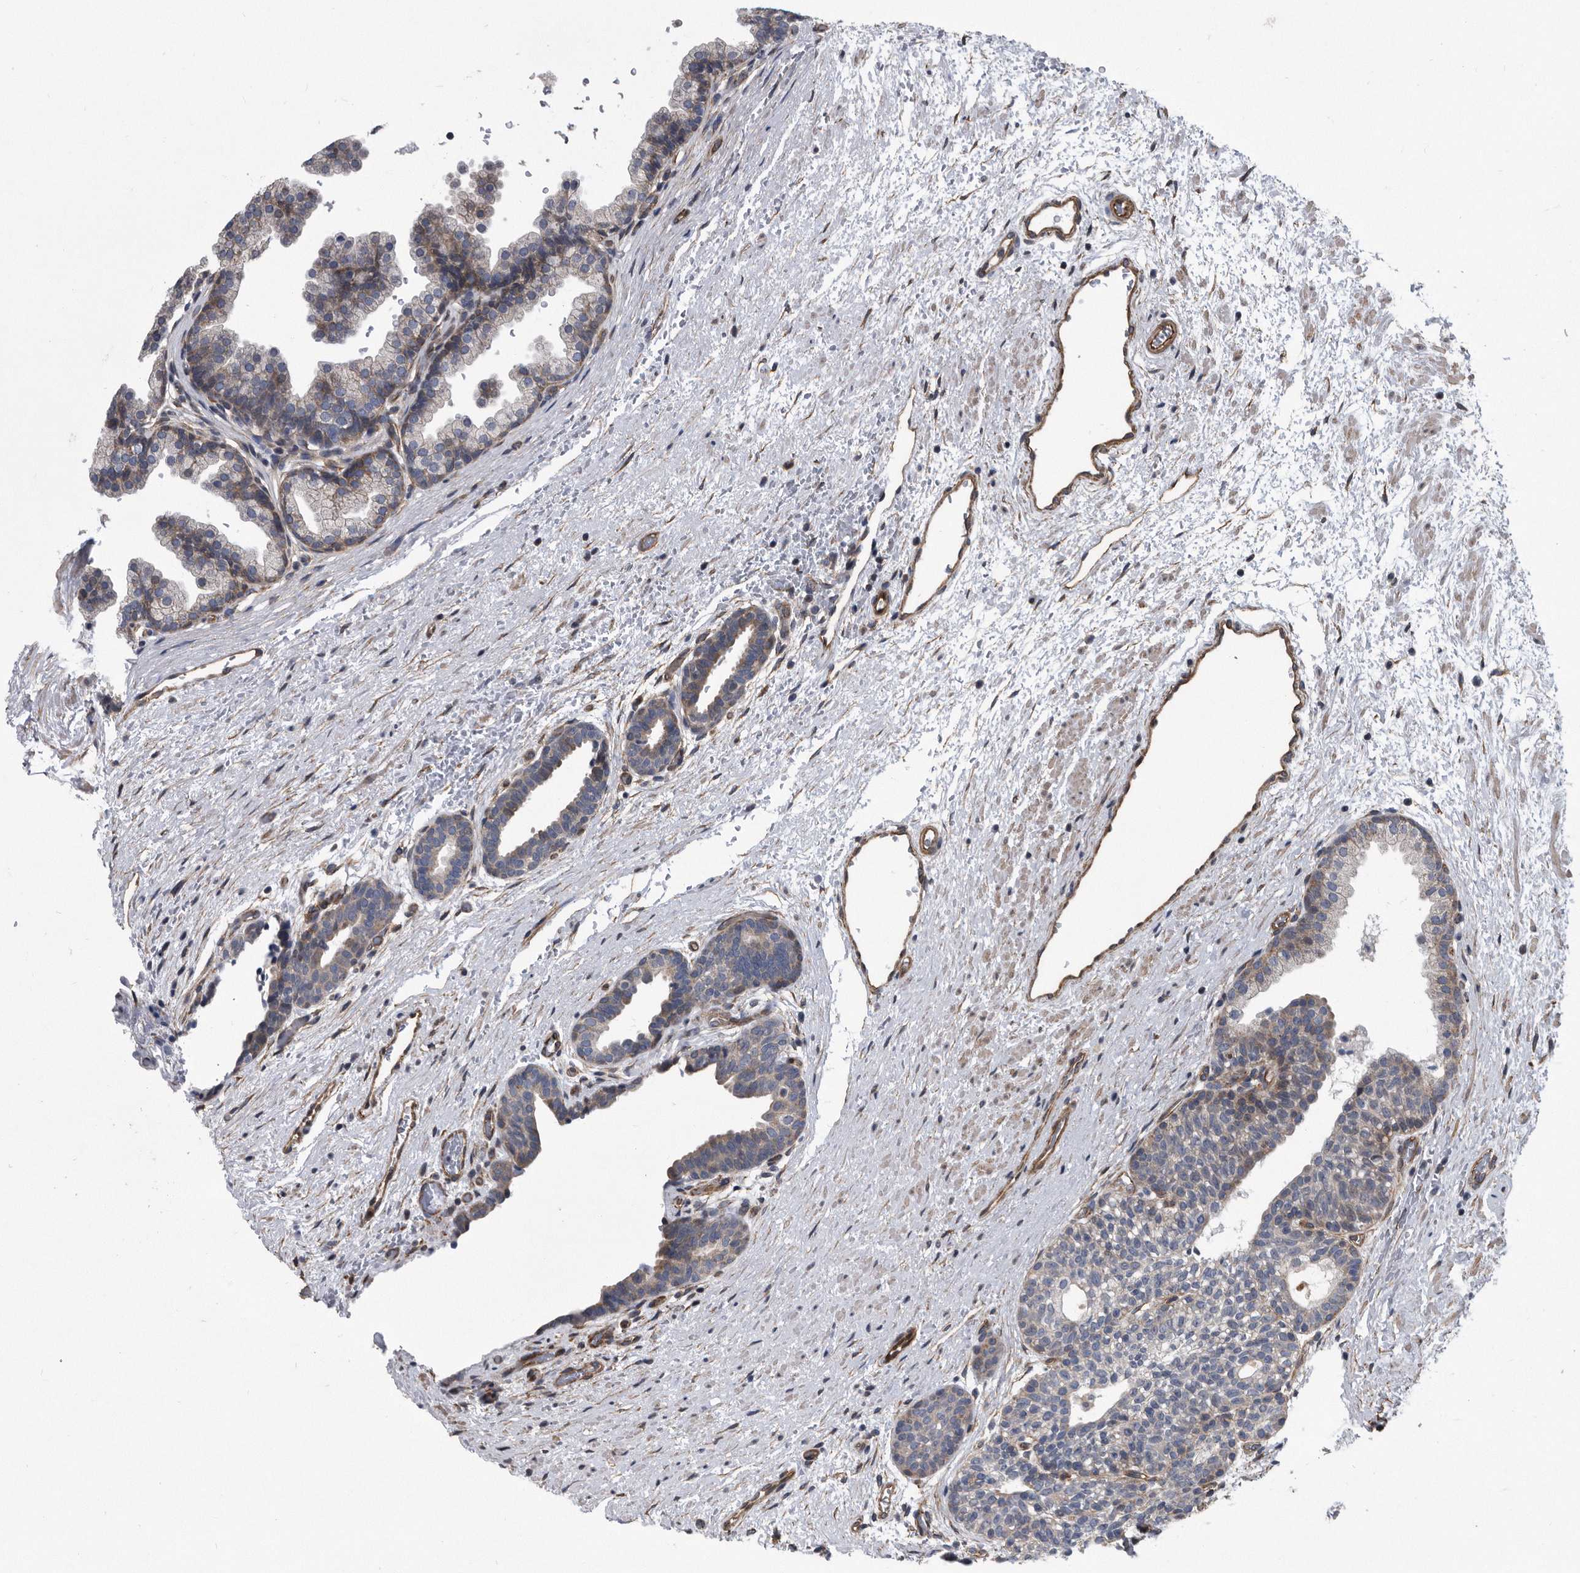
{"staining": {"intensity": "weak", "quantity": "<25%", "location": "cytoplasmic/membranous"}, "tissue": "prostate", "cell_type": "Glandular cells", "image_type": "normal", "snomed": [{"axis": "morphology", "description": "Normal tissue, NOS"}, {"axis": "topography", "description": "Prostate"}], "caption": "Immunohistochemistry (IHC) micrograph of benign prostate stained for a protein (brown), which displays no staining in glandular cells. (Immunohistochemistry (IHC), brightfield microscopy, high magnification).", "gene": "ARMCX1", "patient": {"sex": "male", "age": 48}}